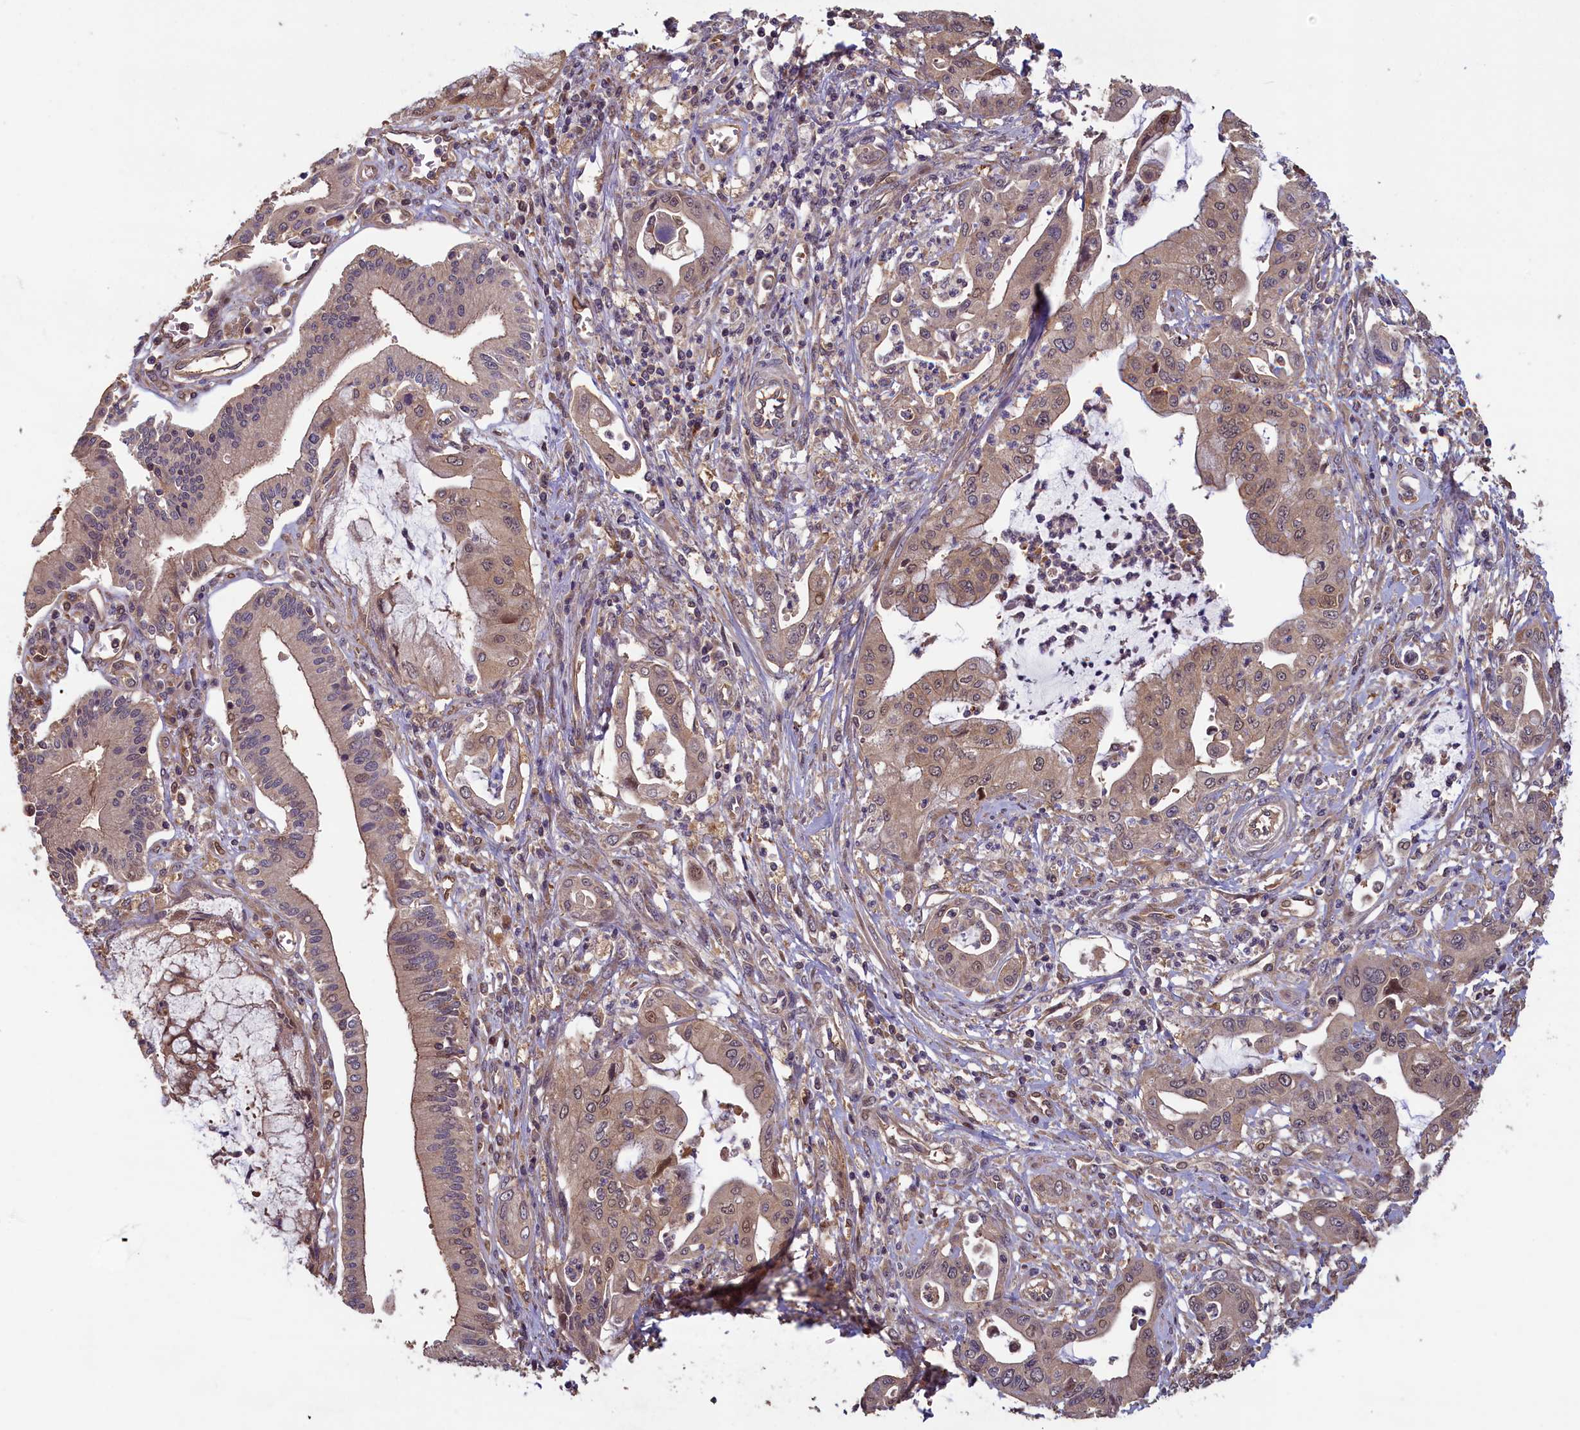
{"staining": {"intensity": "weak", "quantity": "25%-75%", "location": "cytoplasmic/membranous"}, "tissue": "pancreatic cancer", "cell_type": "Tumor cells", "image_type": "cancer", "snomed": [{"axis": "morphology", "description": "Adenocarcinoma, NOS"}, {"axis": "topography", "description": "Pancreas"}], "caption": "Weak cytoplasmic/membranous staining is present in approximately 25%-75% of tumor cells in adenocarcinoma (pancreatic).", "gene": "CIAO2B", "patient": {"sex": "male", "age": 46}}